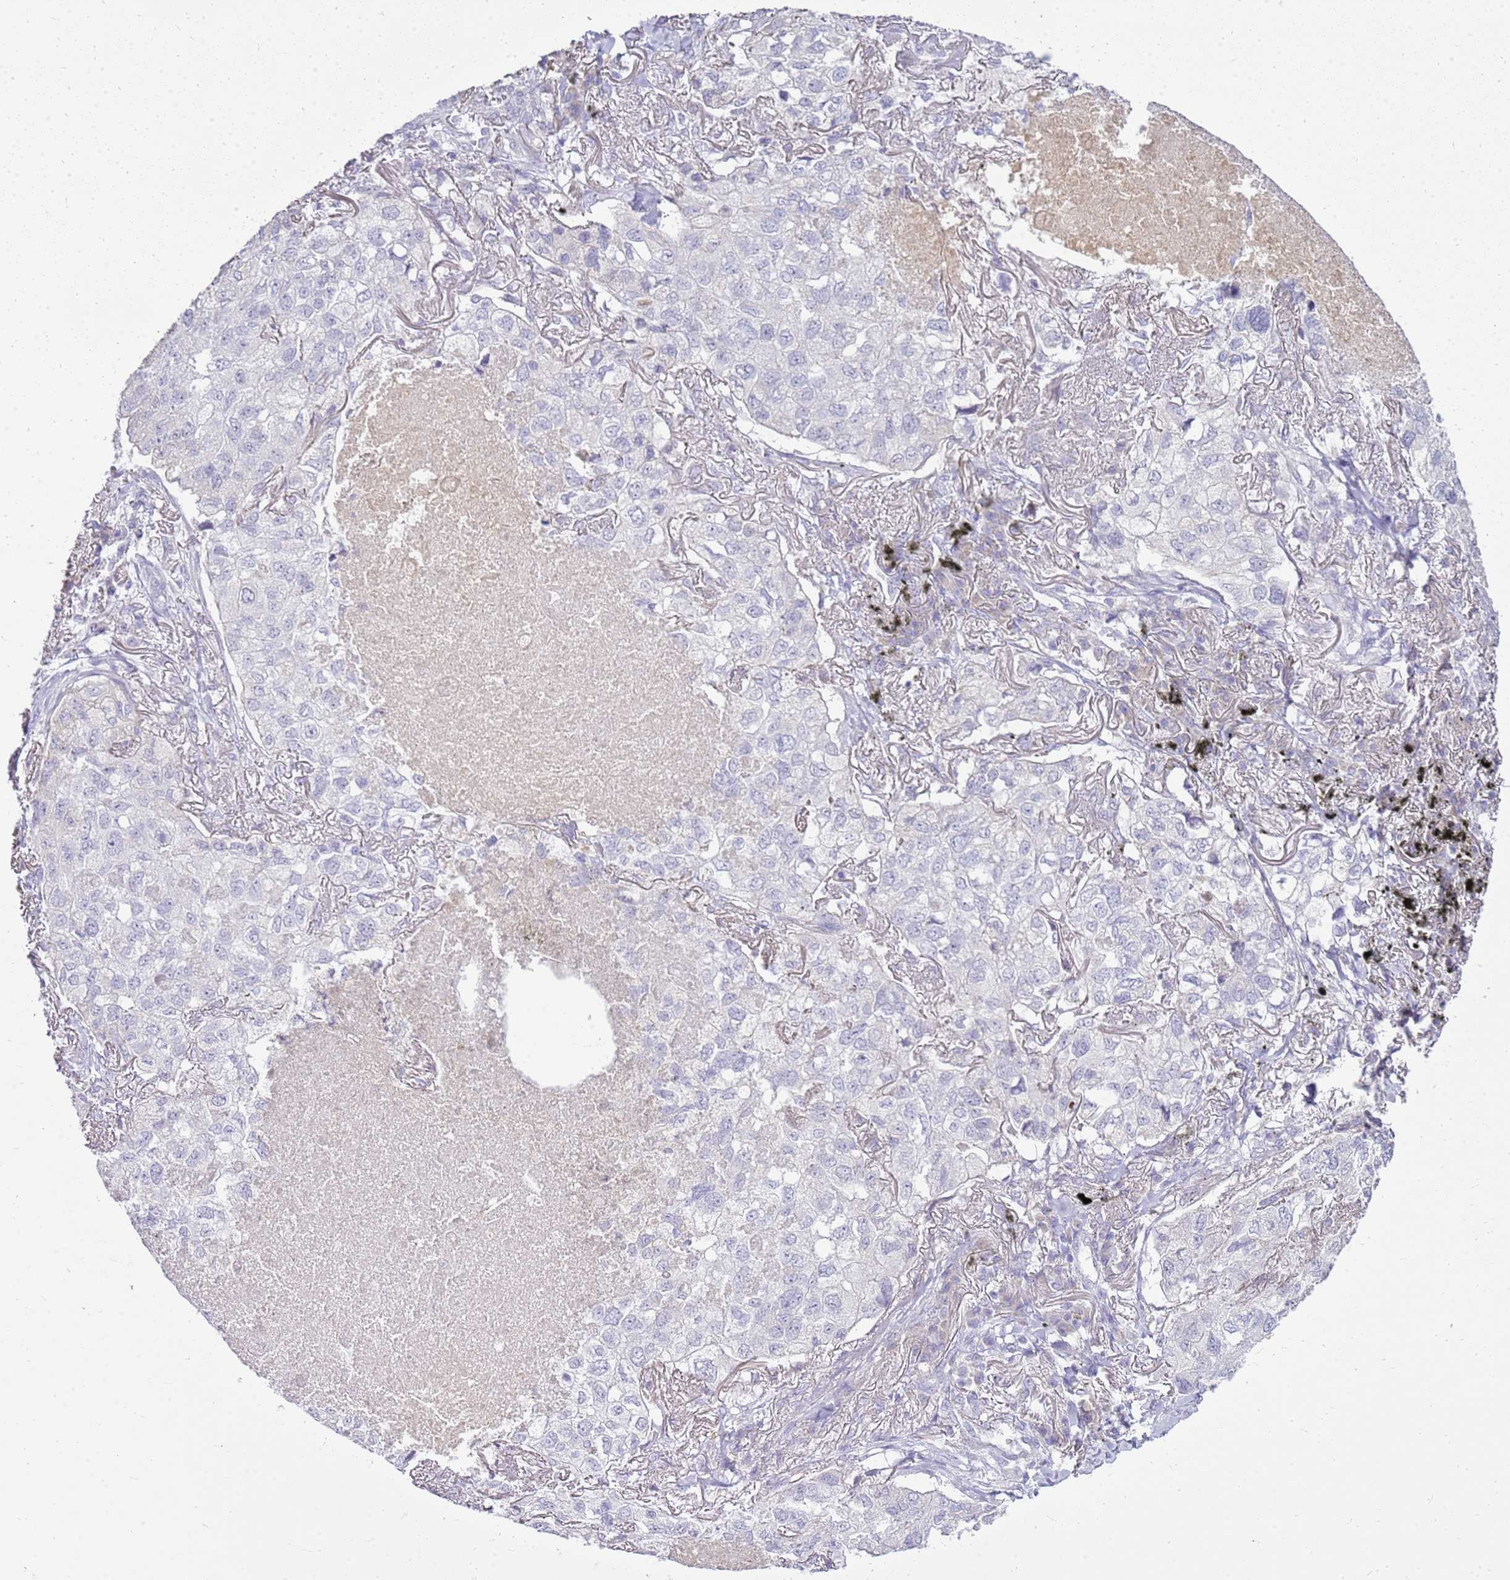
{"staining": {"intensity": "negative", "quantity": "none", "location": "none"}, "tissue": "lung cancer", "cell_type": "Tumor cells", "image_type": "cancer", "snomed": [{"axis": "morphology", "description": "Adenocarcinoma, NOS"}, {"axis": "topography", "description": "Lung"}], "caption": "Lung cancer was stained to show a protein in brown. There is no significant positivity in tumor cells. (IHC, brightfield microscopy, high magnification).", "gene": "FABP2", "patient": {"sex": "male", "age": 65}}